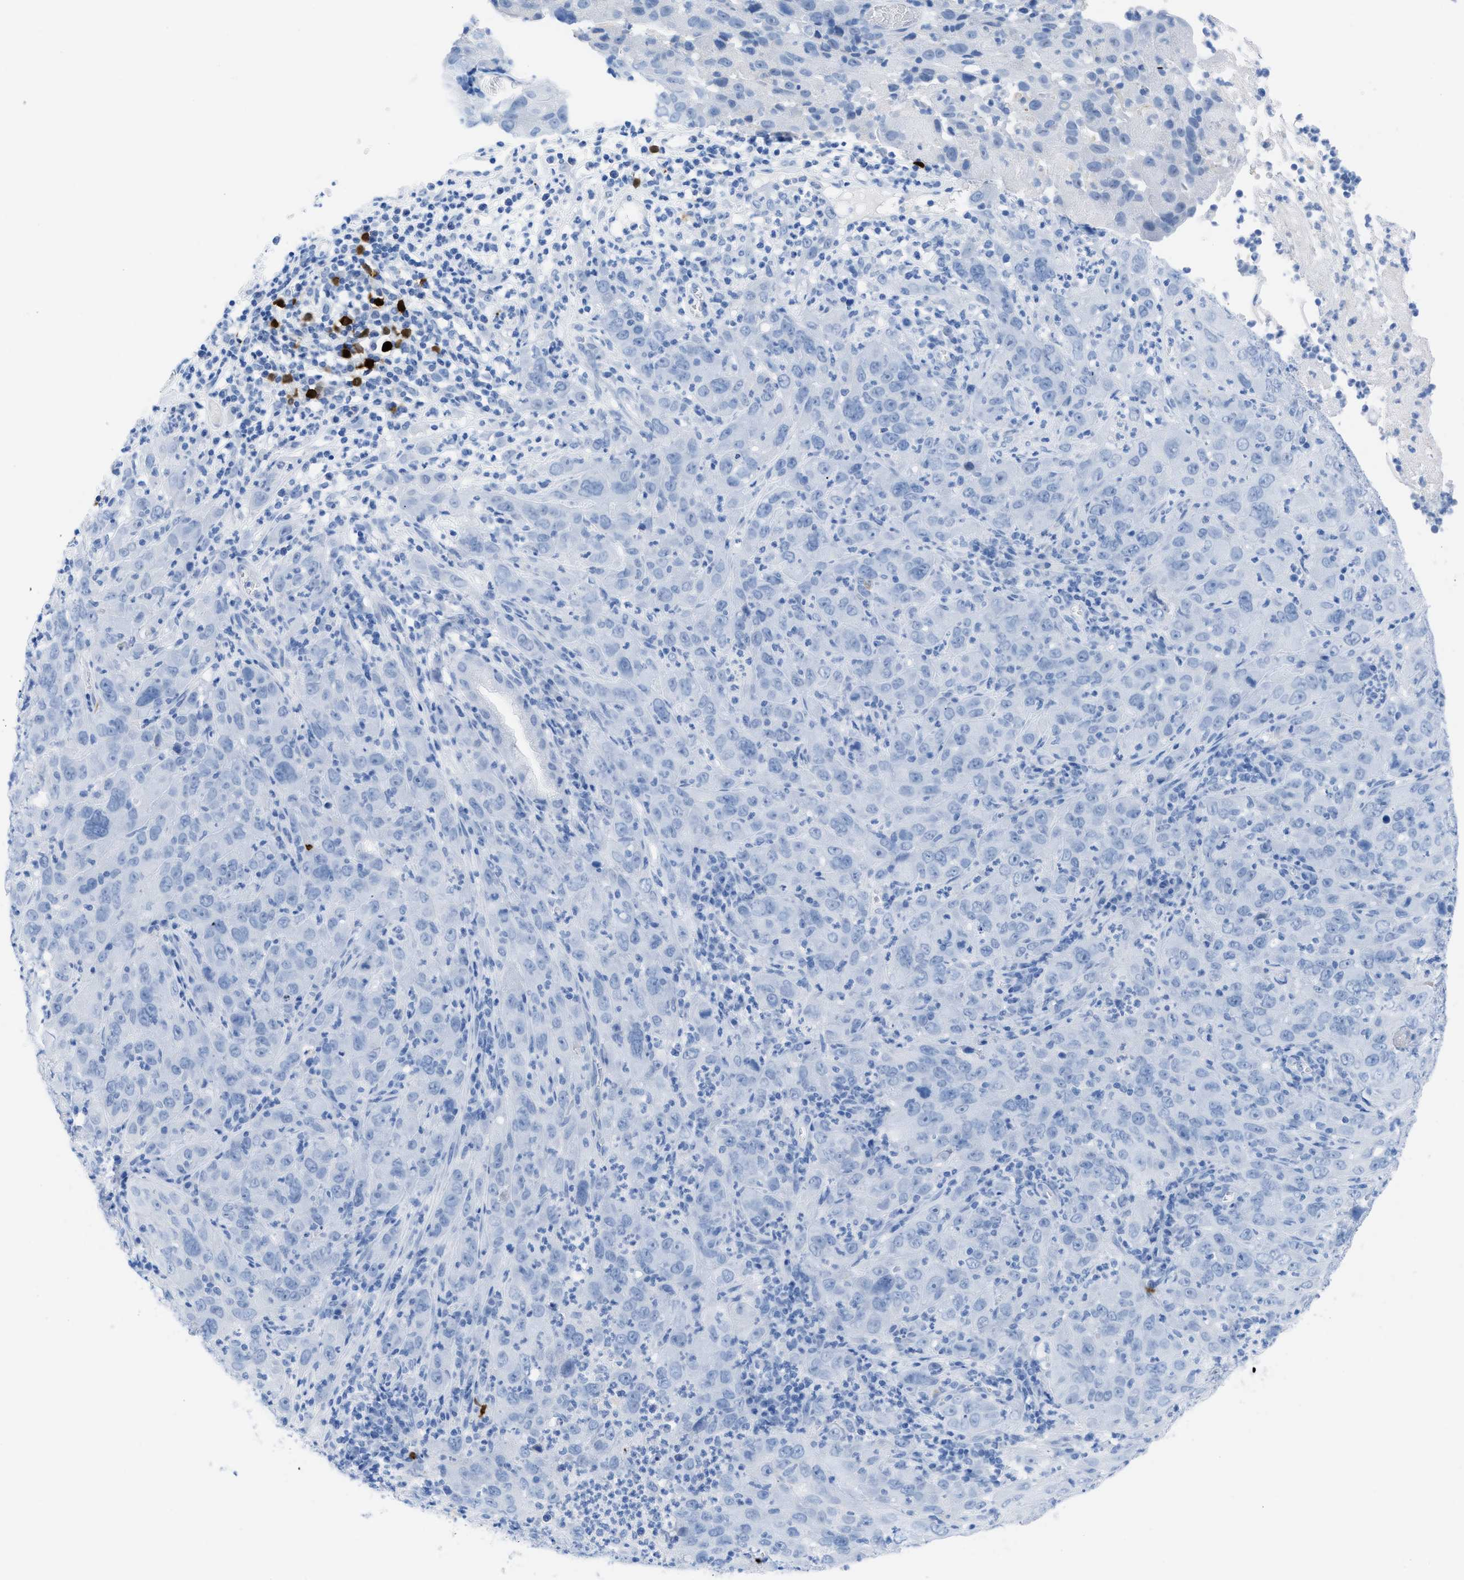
{"staining": {"intensity": "negative", "quantity": "none", "location": "none"}, "tissue": "cervical cancer", "cell_type": "Tumor cells", "image_type": "cancer", "snomed": [{"axis": "morphology", "description": "Squamous cell carcinoma, NOS"}, {"axis": "topography", "description": "Cervix"}], "caption": "DAB immunohistochemical staining of squamous cell carcinoma (cervical) exhibits no significant staining in tumor cells.", "gene": "TCL1A", "patient": {"sex": "female", "age": 32}}